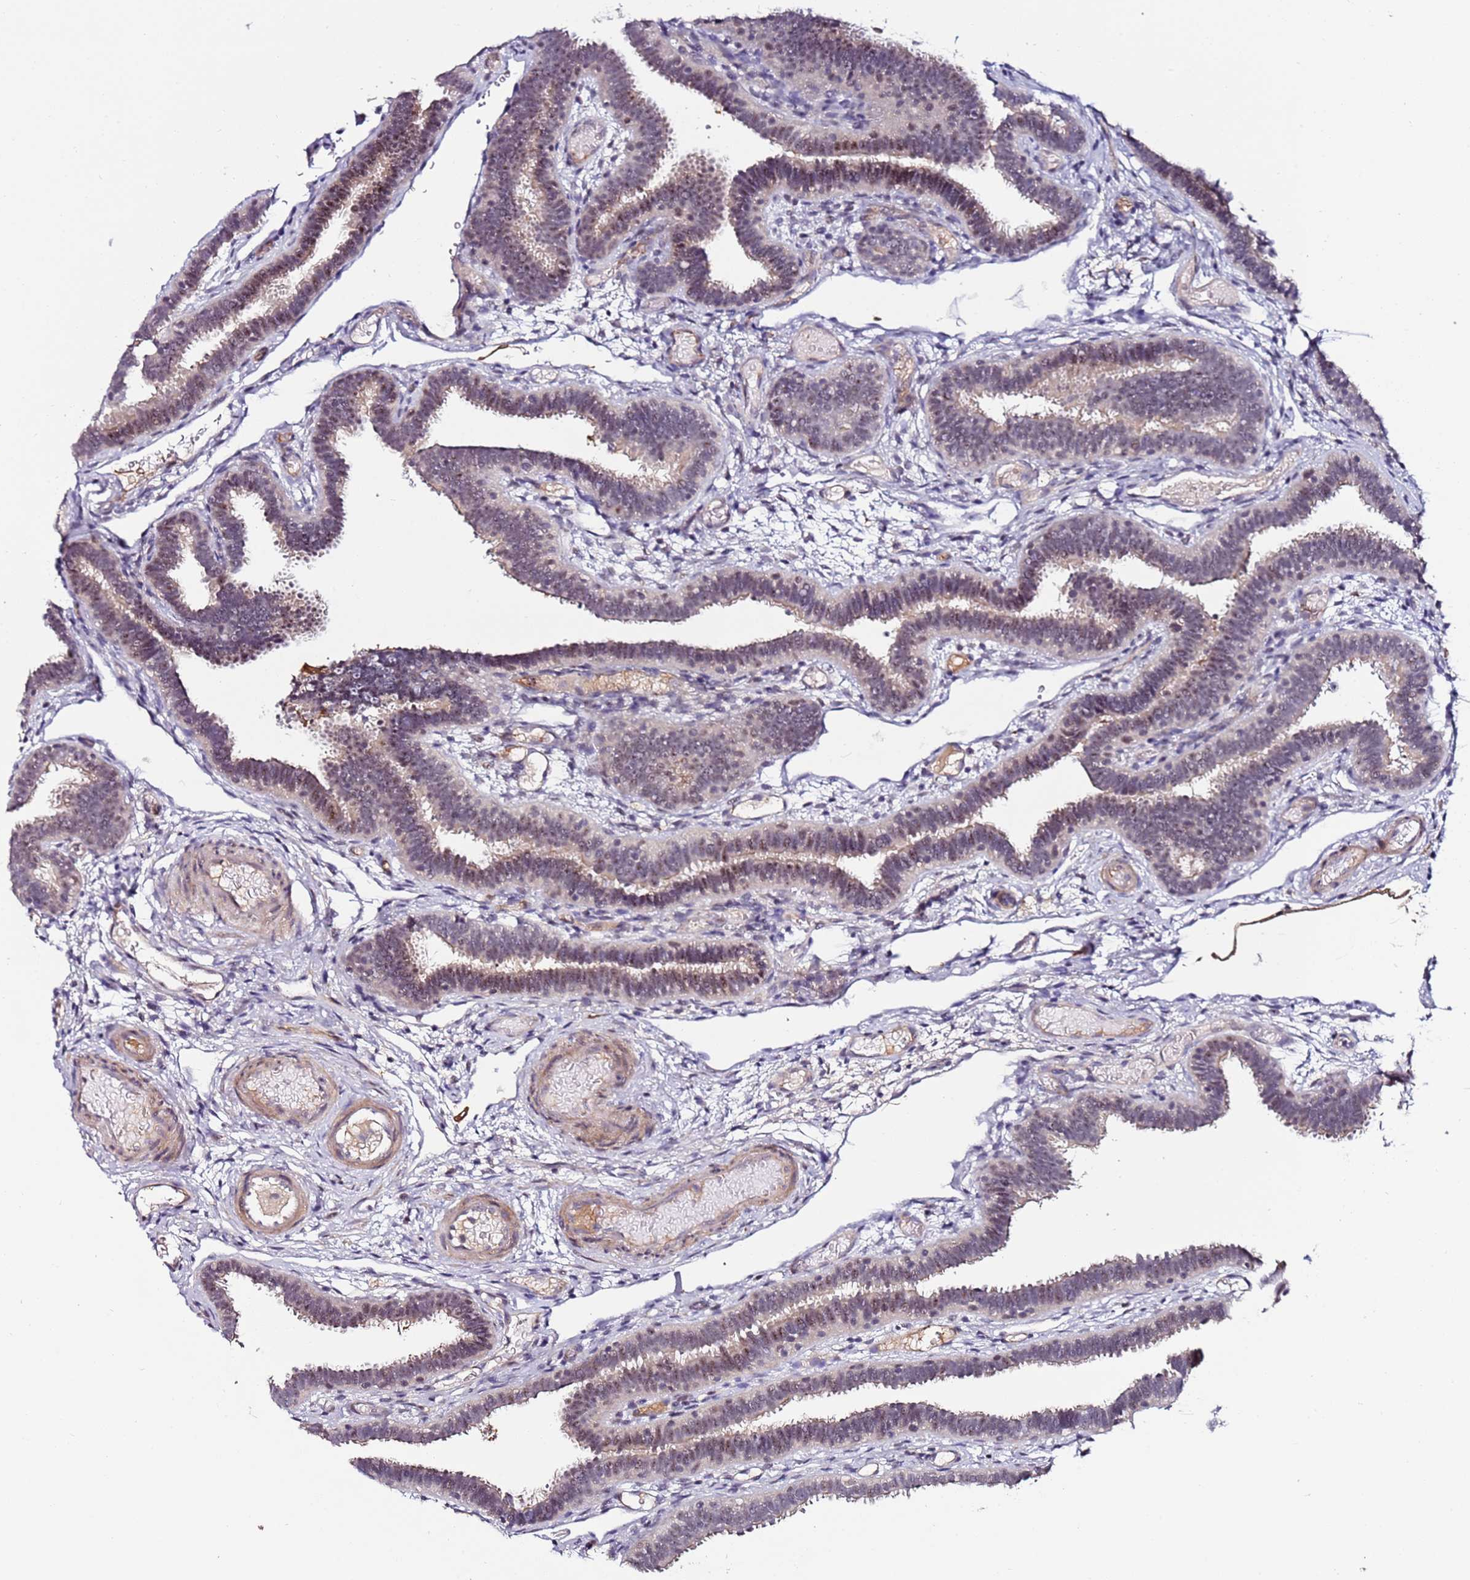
{"staining": {"intensity": "weak", "quantity": "<25%", "location": "nuclear"}, "tissue": "fallopian tube", "cell_type": "Glandular cells", "image_type": "normal", "snomed": [{"axis": "morphology", "description": "Normal tissue, NOS"}, {"axis": "topography", "description": "Fallopian tube"}], "caption": "The photomicrograph shows no staining of glandular cells in normal fallopian tube.", "gene": "DUSP28", "patient": {"sex": "female", "age": 37}}